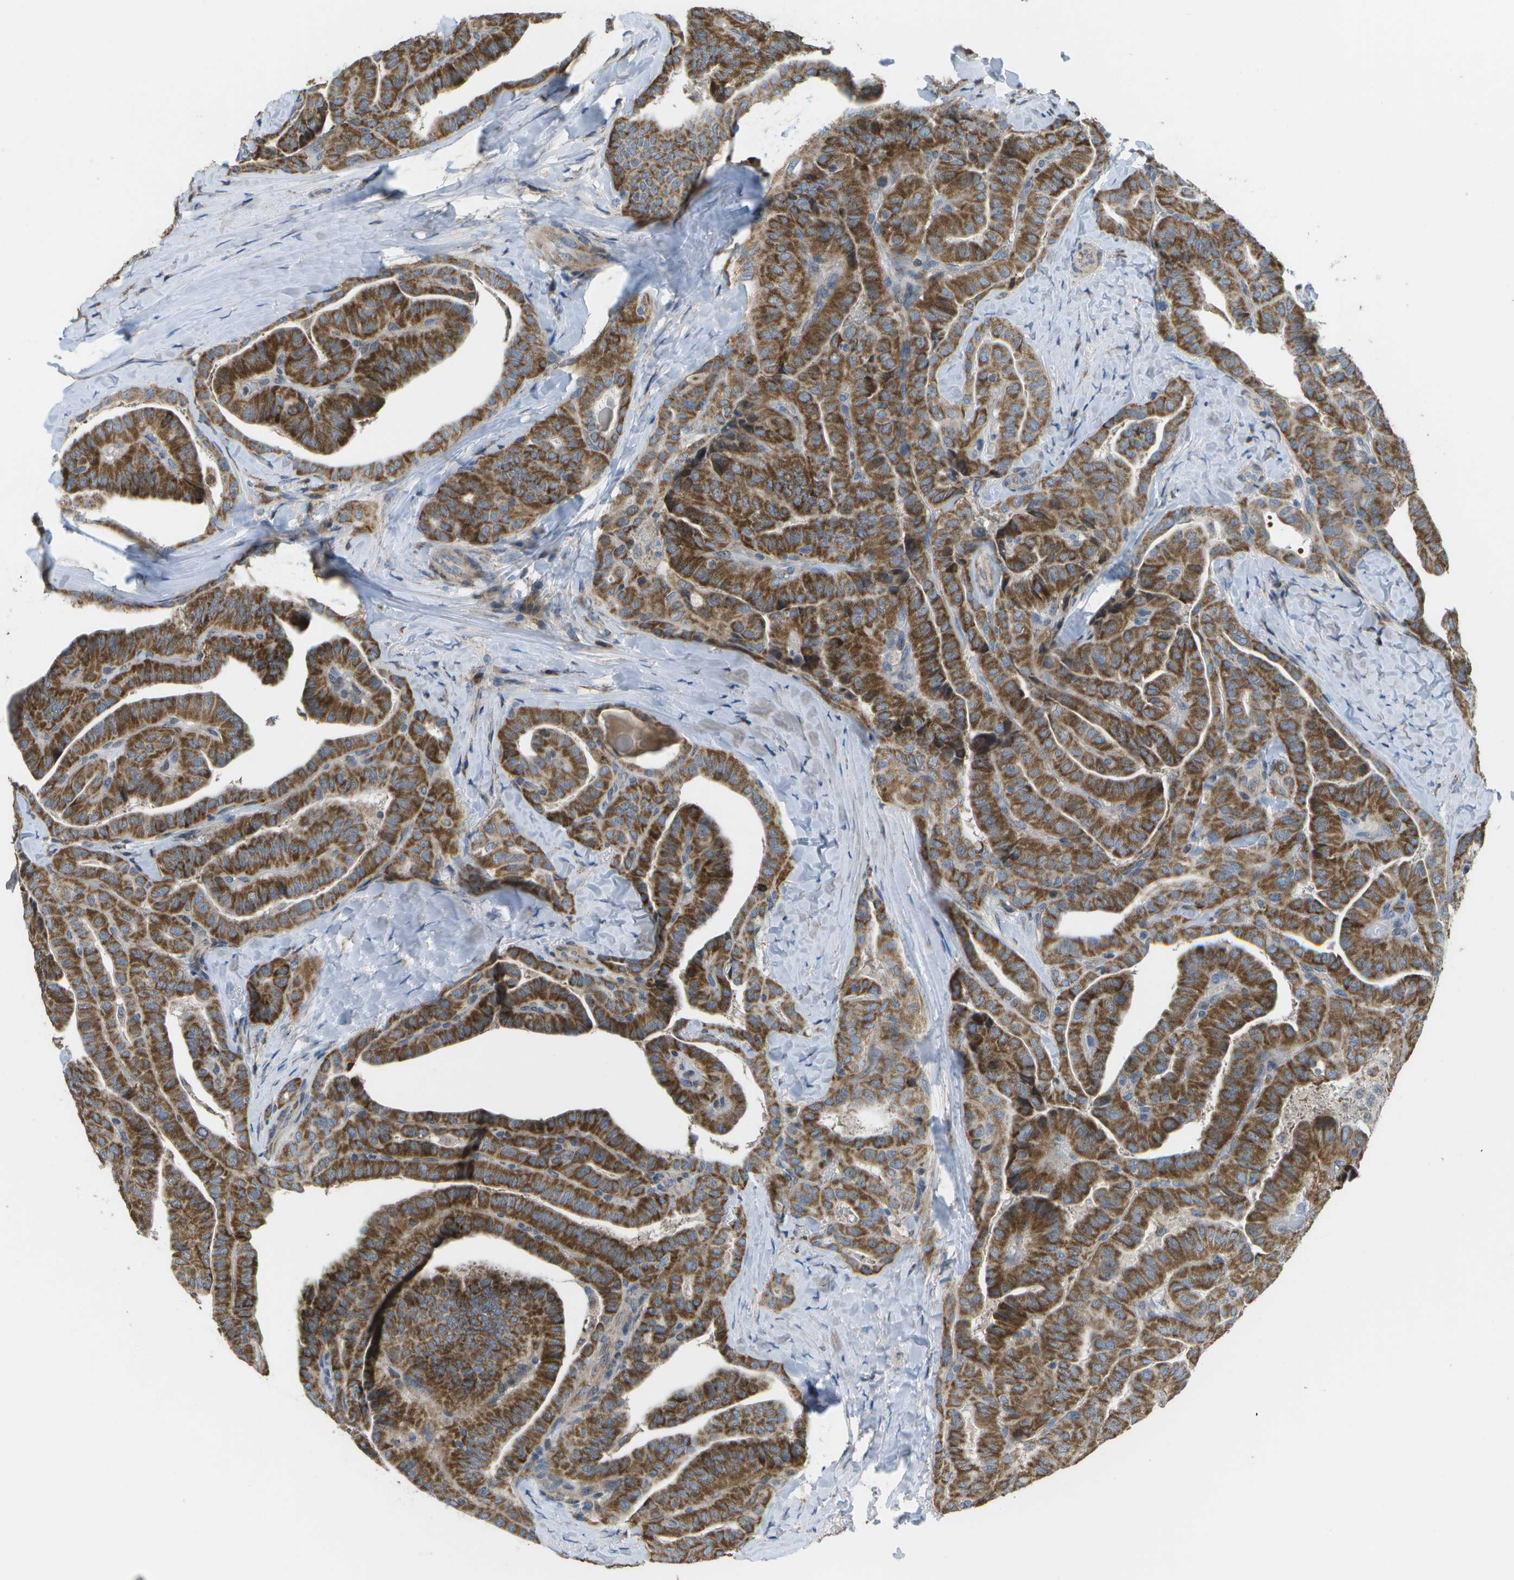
{"staining": {"intensity": "strong", "quantity": ">75%", "location": "cytoplasmic/membranous"}, "tissue": "thyroid cancer", "cell_type": "Tumor cells", "image_type": "cancer", "snomed": [{"axis": "morphology", "description": "Papillary adenocarcinoma, NOS"}, {"axis": "topography", "description": "Thyroid gland"}], "caption": "Immunohistochemical staining of human thyroid cancer shows strong cytoplasmic/membranous protein expression in about >75% of tumor cells.", "gene": "HADHA", "patient": {"sex": "male", "age": 77}}